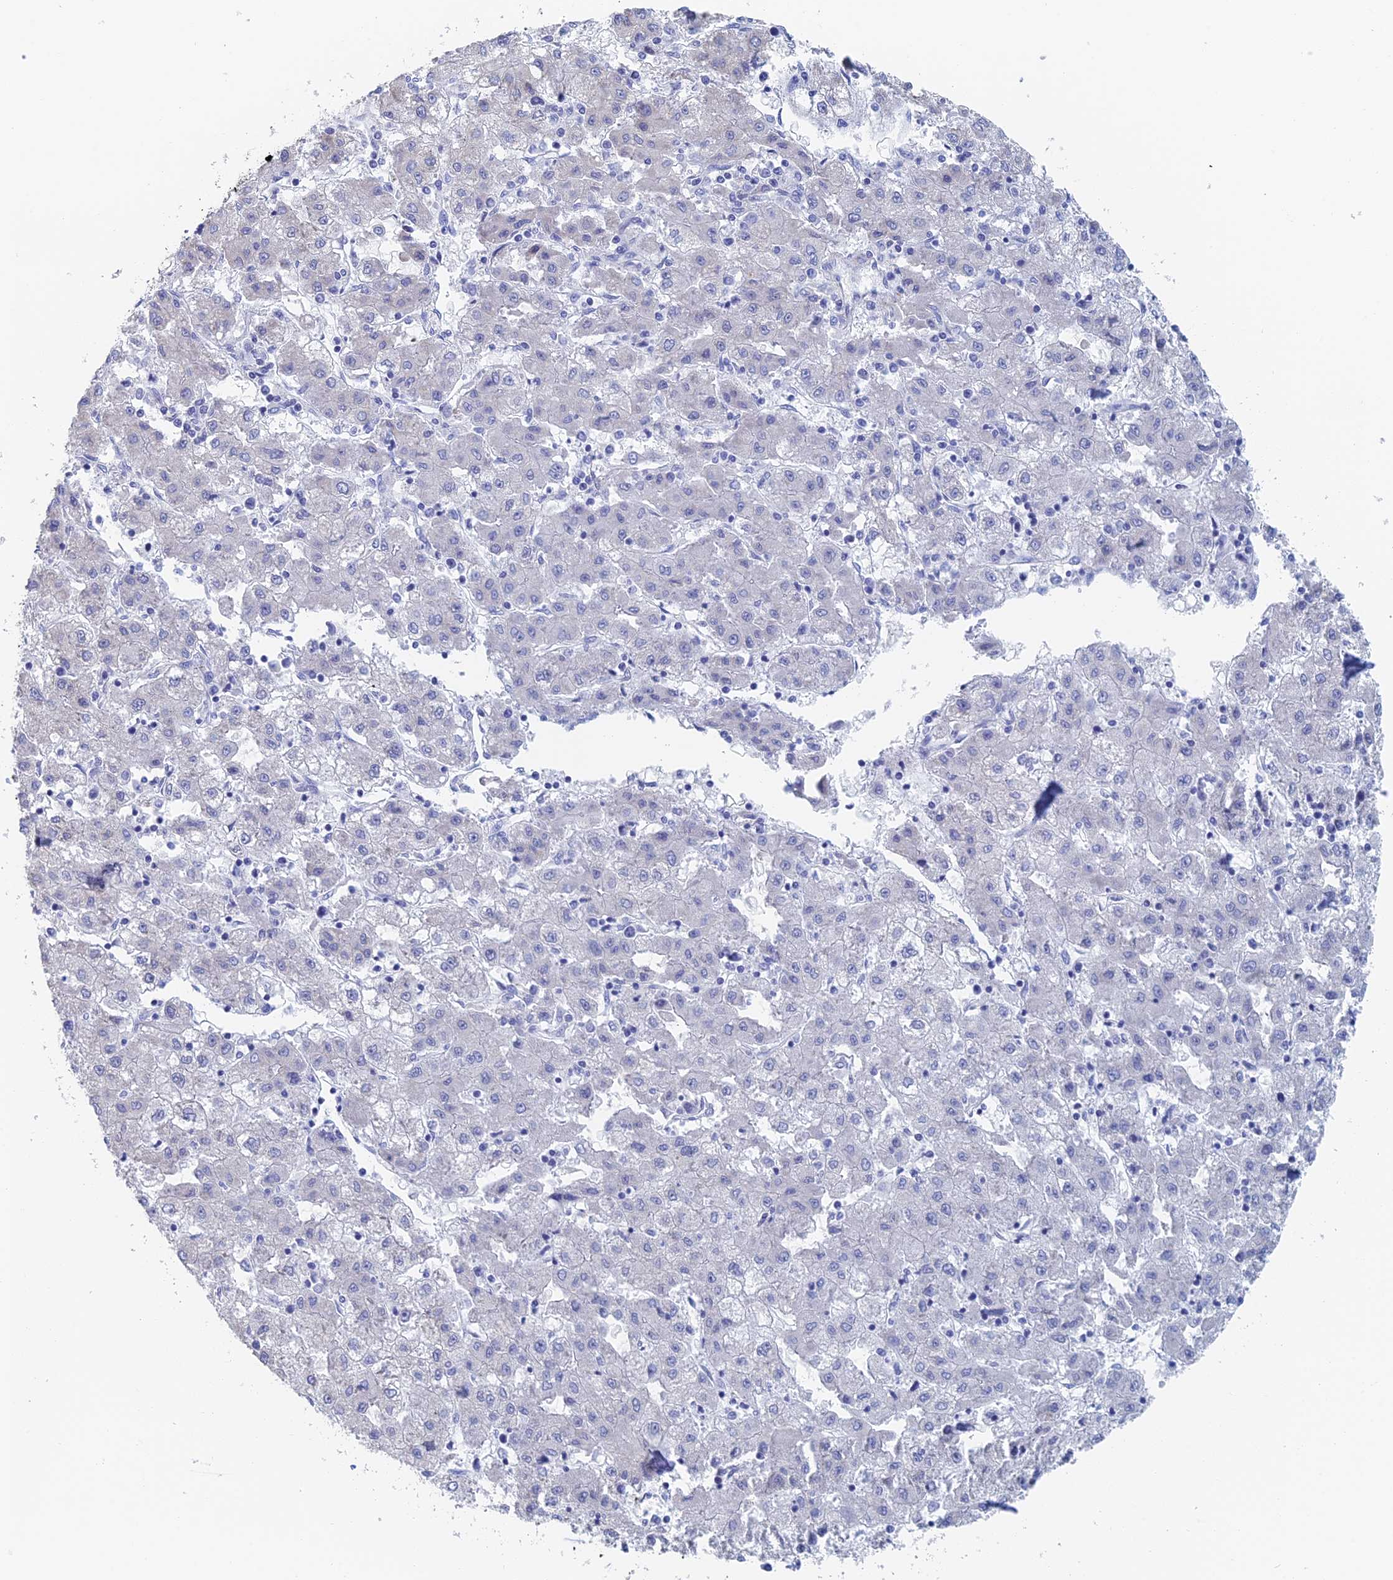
{"staining": {"intensity": "negative", "quantity": "none", "location": "none"}, "tissue": "liver cancer", "cell_type": "Tumor cells", "image_type": "cancer", "snomed": [{"axis": "morphology", "description": "Carcinoma, Hepatocellular, NOS"}, {"axis": "topography", "description": "Liver"}], "caption": "The image demonstrates no staining of tumor cells in liver hepatocellular carcinoma.", "gene": "KCNK18", "patient": {"sex": "male", "age": 72}}